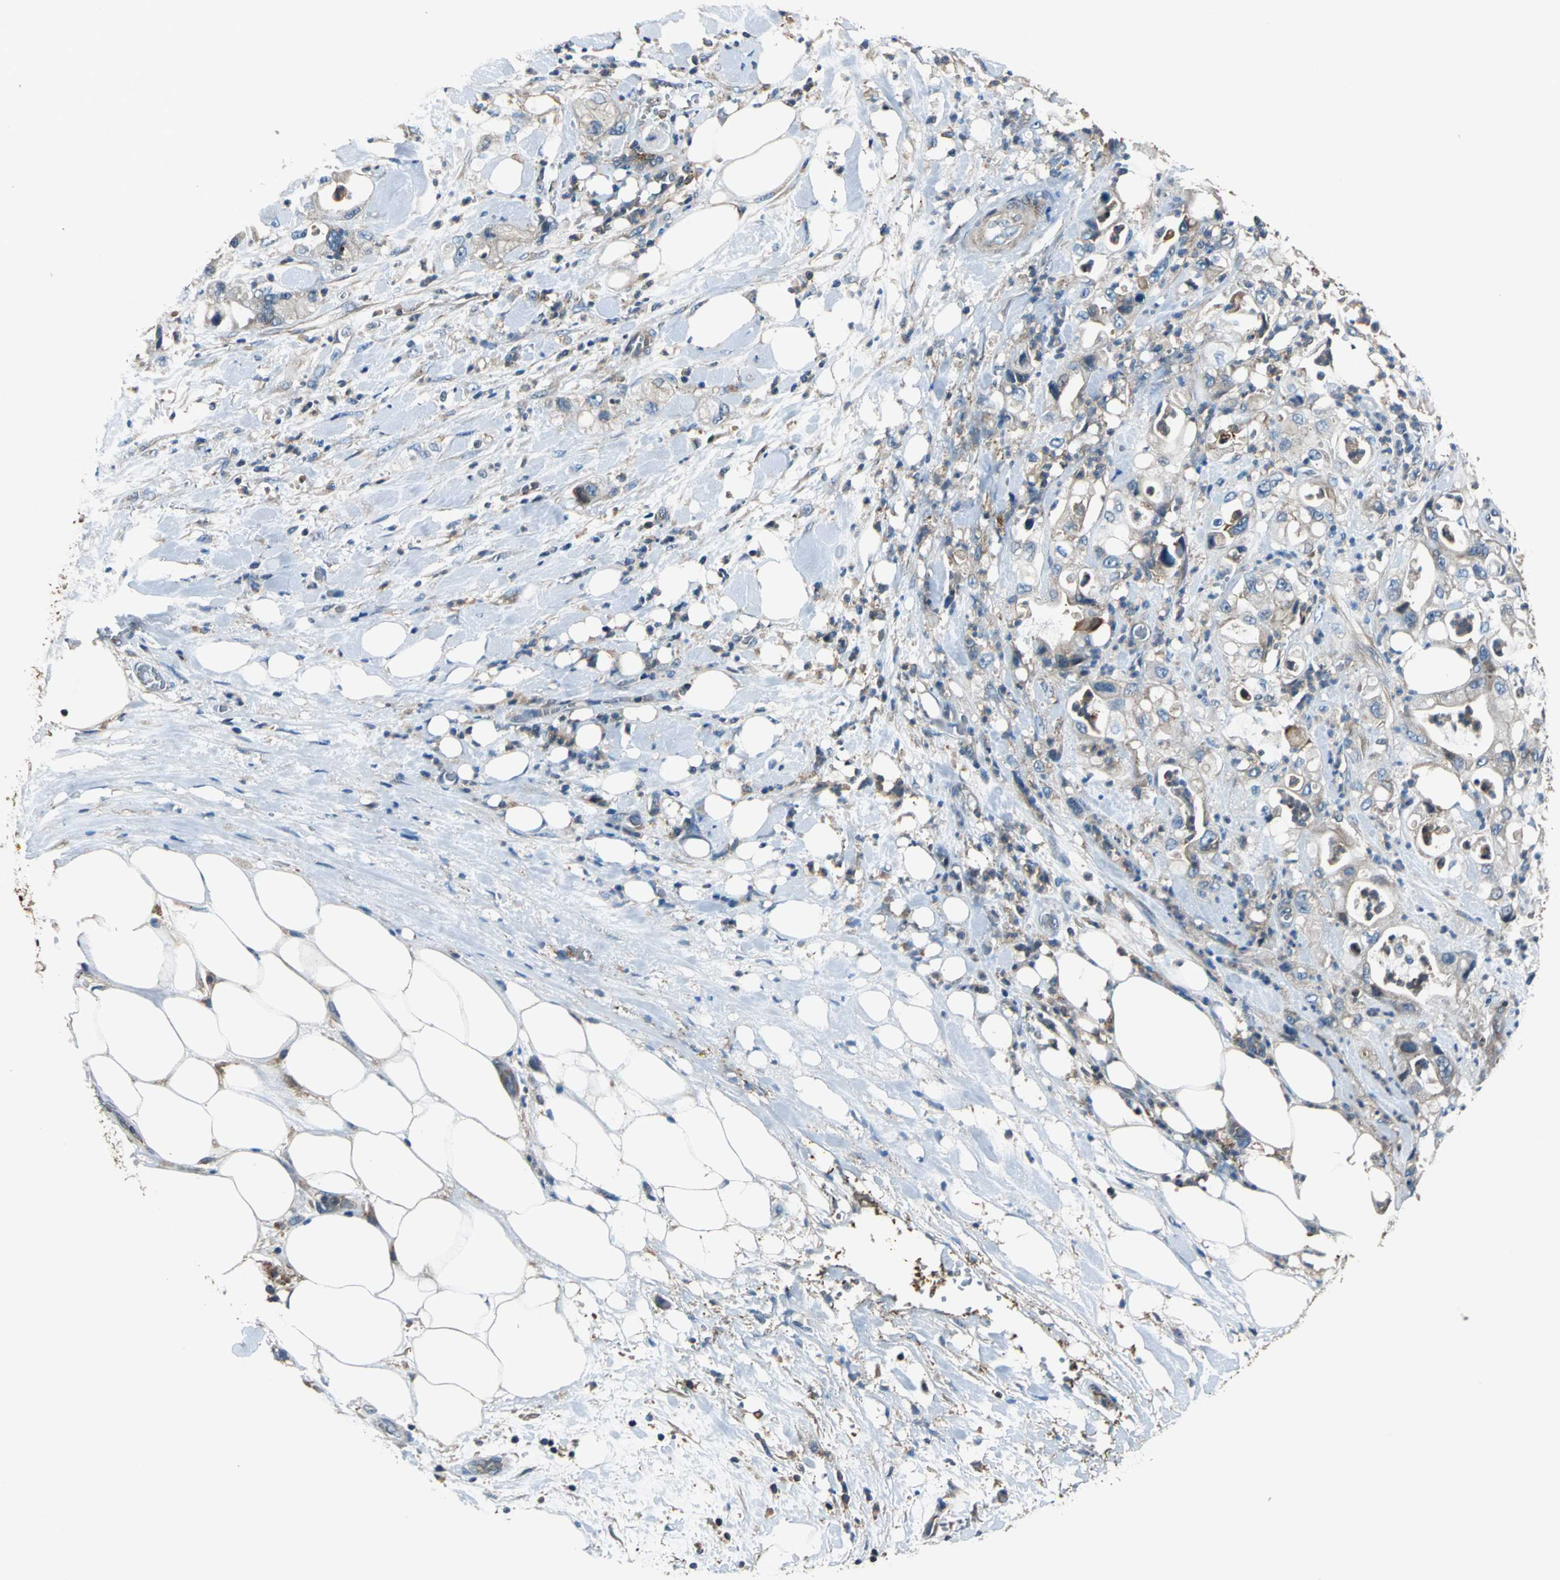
{"staining": {"intensity": "weak", "quantity": "25%-75%", "location": "cytoplasmic/membranous"}, "tissue": "pancreatic cancer", "cell_type": "Tumor cells", "image_type": "cancer", "snomed": [{"axis": "morphology", "description": "Adenocarcinoma, NOS"}, {"axis": "topography", "description": "Pancreas"}], "caption": "About 25%-75% of tumor cells in pancreatic adenocarcinoma reveal weak cytoplasmic/membranous protein positivity as visualized by brown immunohistochemical staining.", "gene": "PARVA", "patient": {"sex": "male", "age": 70}}